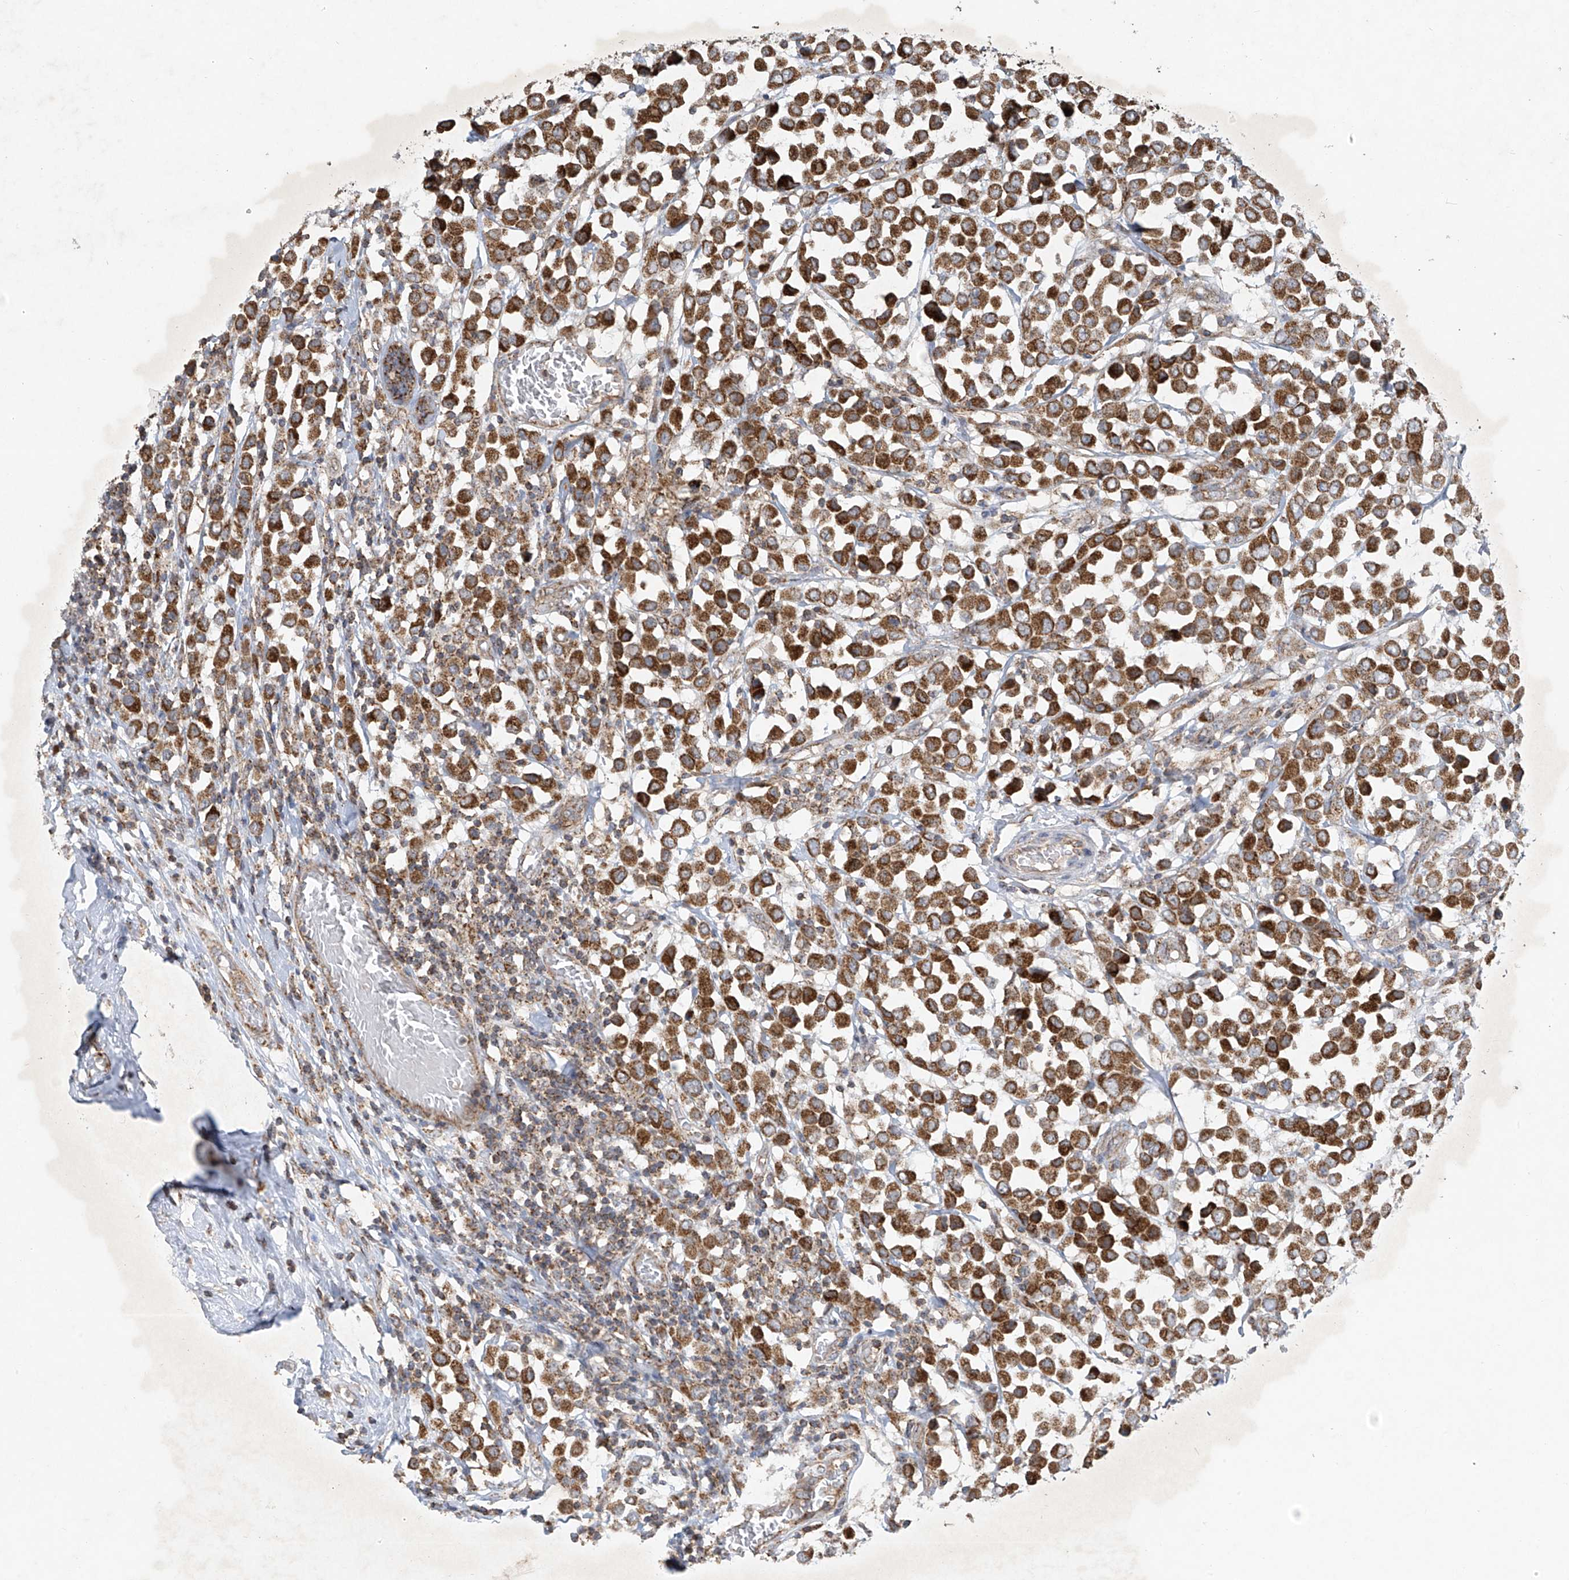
{"staining": {"intensity": "strong", "quantity": ">75%", "location": "cytoplasmic/membranous"}, "tissue": "breast cancer", "cell_type": "Tumor cells", "image_type": "cancer", "snomed": [{"axis": "morphology", "description": "Duct carcinoma"}, {"axis": "topography", "description": "Breast"}], "caption": "An immunohistochemistry micrograph of tumor tissue is shown. Protein staining in brown labels strong cytoplasmic/membranous positivity in infiltrating ductal carcinoma (breast) within tumor cells.", "gene": "UQCC1", "patient": {"sex": "female", "age": 61}}